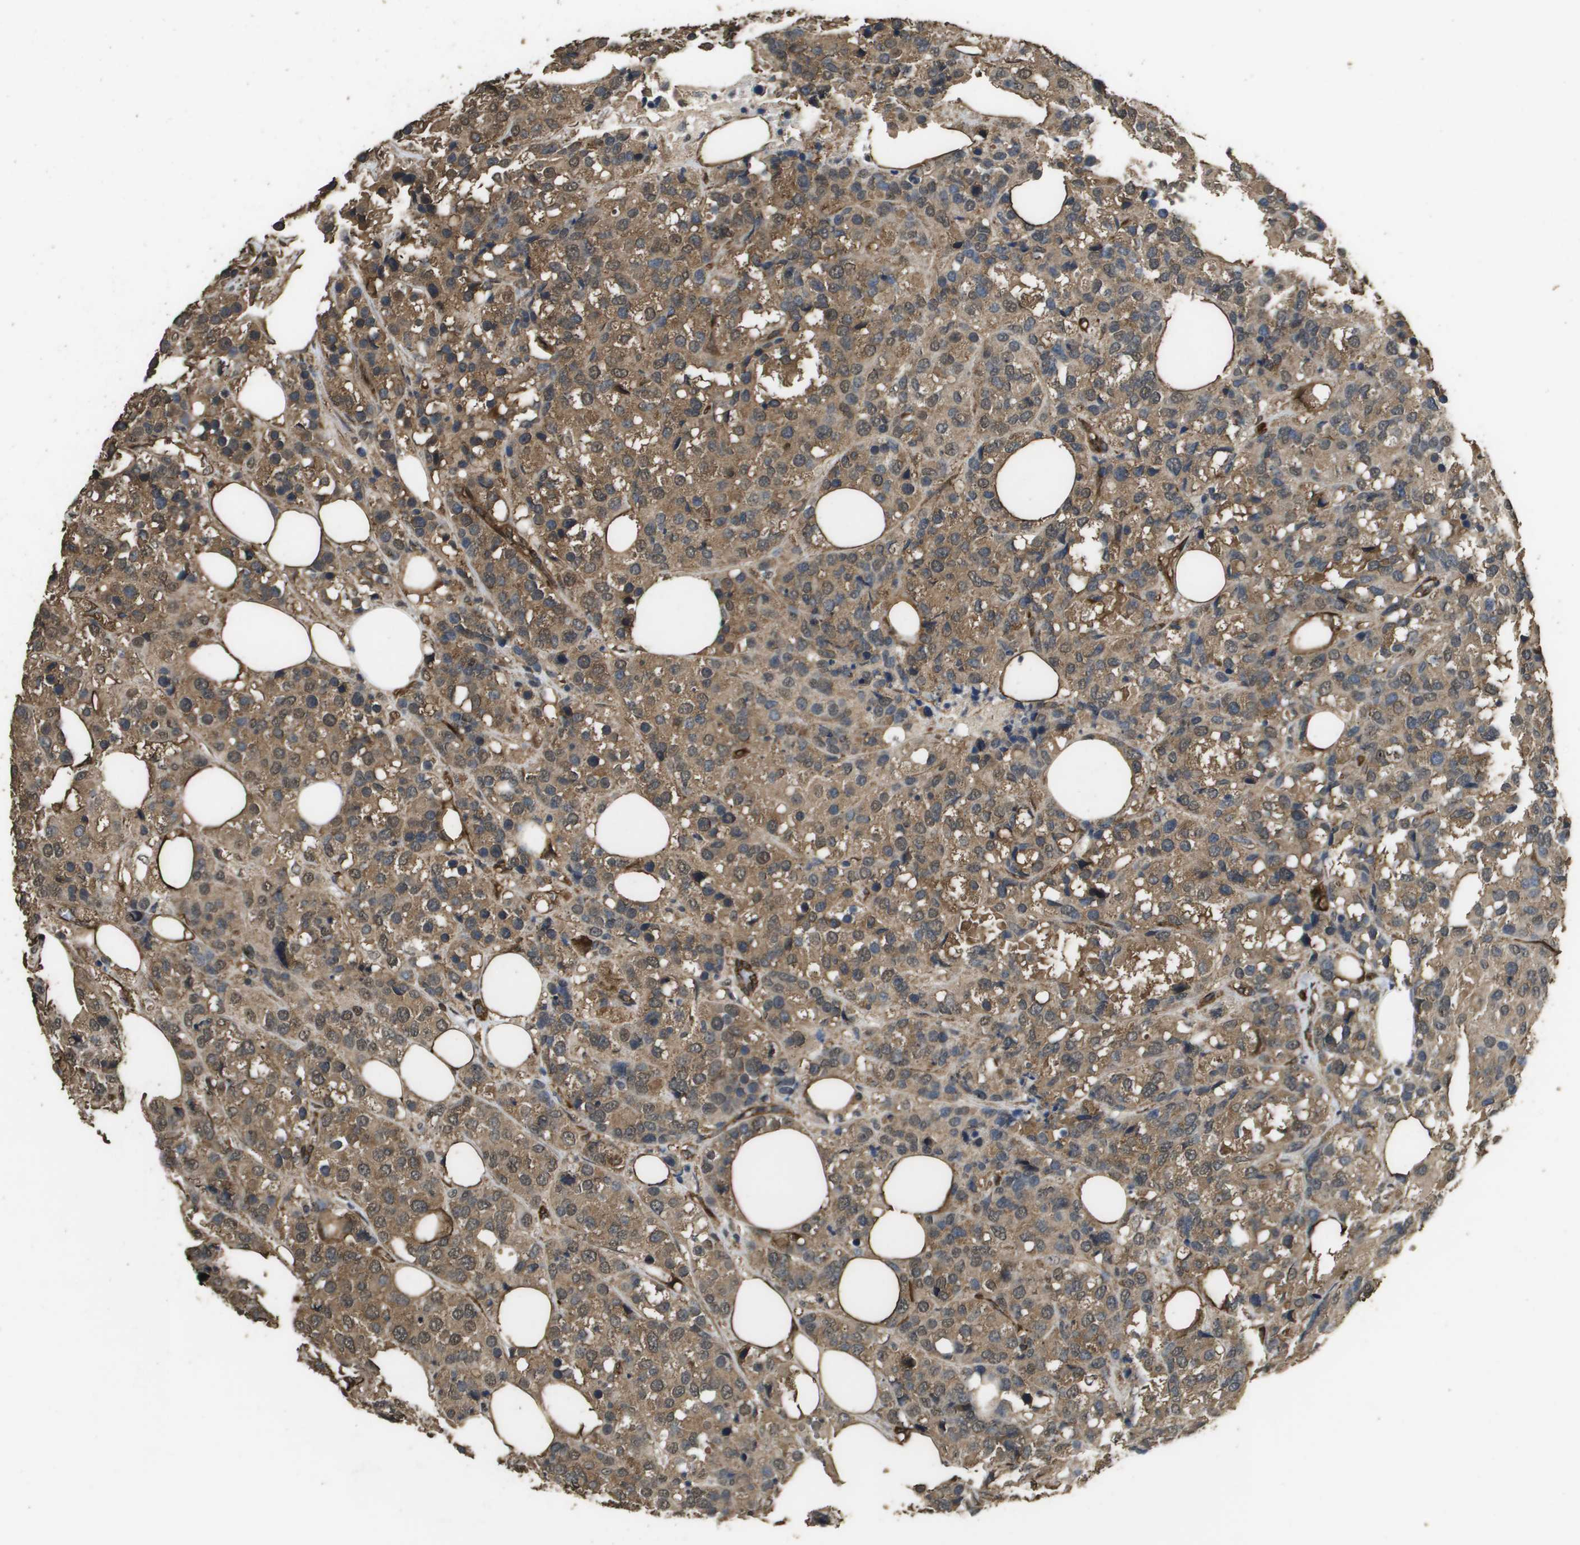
{"staining": {"intensity": "moderate", "quantity": ">75%", "location": "cytoplasmic/membranous,nuclear"}, "tissue": "breast cancer", "cell_type": "Tumor cells", "image_type": "cancer", "snomed": [{"axis": "morphology", "description": "Lobular carcinoma"}, {"axis": "topography", "description": "Breast"}], "caption": "An IHC micrograph of tumor tissue is shown. Protein staining in brown highlights moderate cytoplasmic/membranous and nuclear positivity in breast cancer within tumor cells.", "gene": "AAMP", "patient": {"sex": "female", "age": 59}}